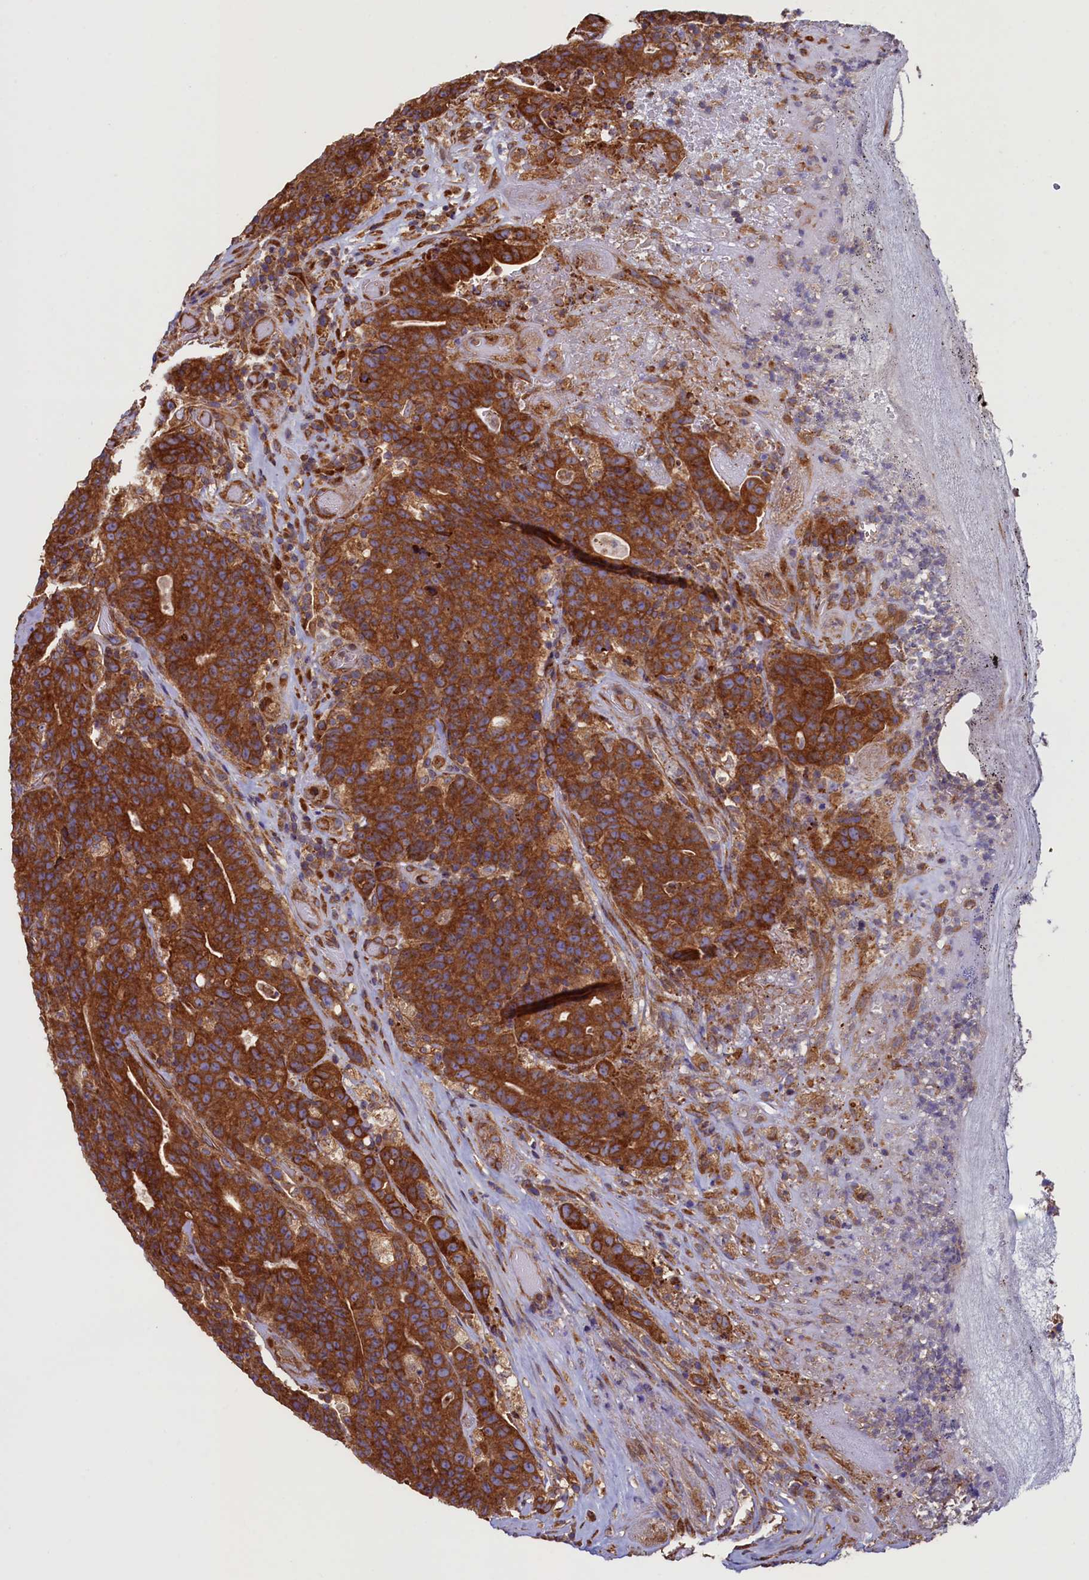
{"staining": {"intensity": "strong", "quantity": ">75%", "location": "cytoplasmic/membranous"}, "tissue": "colorectal cancer", "cell_type": "Tumor cells", "image_type": "cancer", "snomed": [{"axis": "morphology", "description": "Adenocarcinoma, NOS"}, {"axis": "topography", "description": "Colon"}], "caption": "Immunohistochemical staining of human colorectal cancer demonstrates strong cytoplasmic/membranous protein staining in about >75% of tumor cells.", "gene": "ATXN2L", "patient": {"sex": "female", "age": 75}}